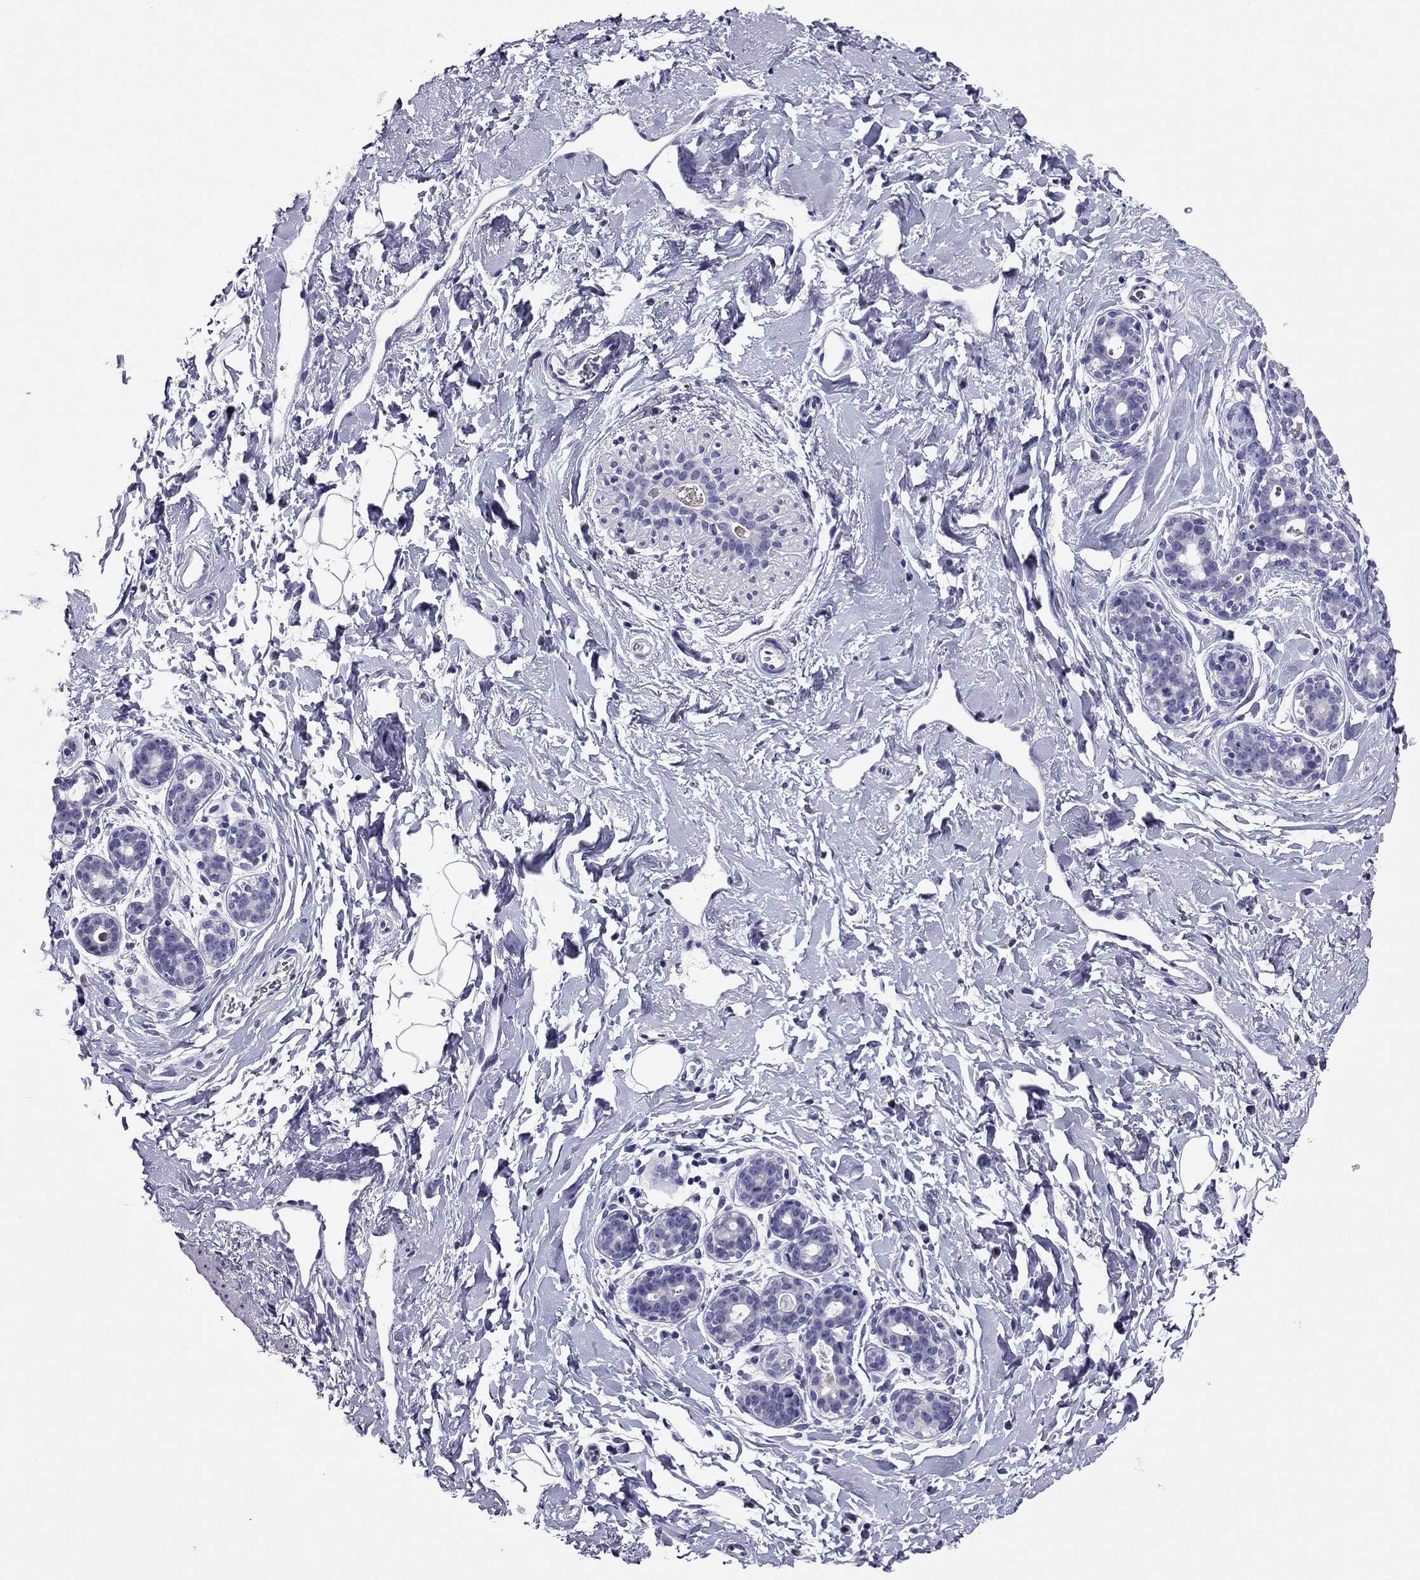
{"staining": {"intensity": "negative", "quantity": "none", "location": "none"}, "tissue": "breast", "cell_type": "Adipocytes", "image_type": "normal", "snomed": [{"axis": "morphology", "description": "Normal tissue, NOS"}, {"axis": "topography", "description": "Breast"}], "caption": "This is an IHC image of normal human breast. There is no positivity in adipocytes.", "gene": "ARID3A", "patient": {"sex": "female", "age": 43}}